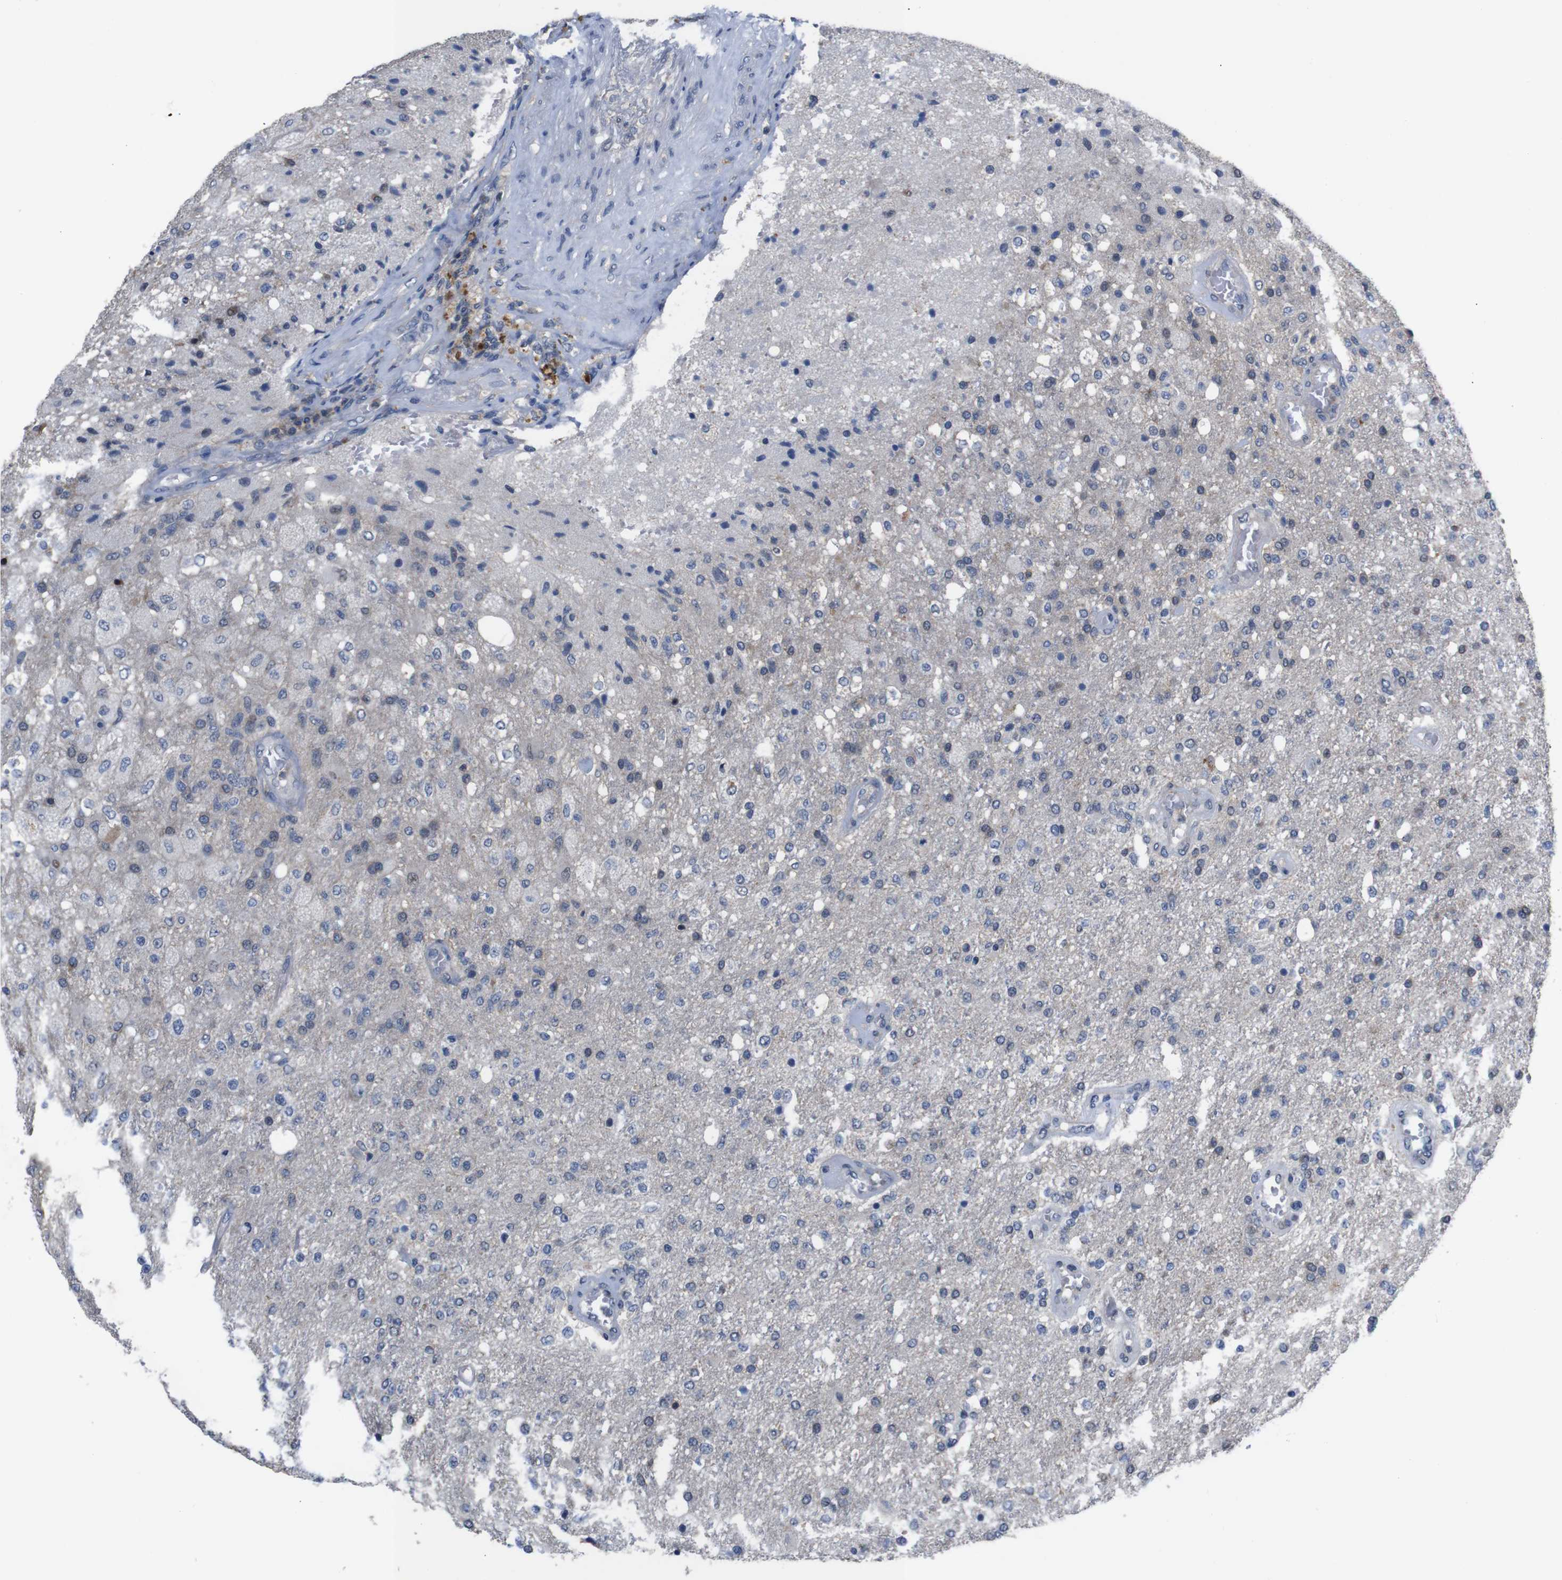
{"staining": {"intensity": "weak", "quantity": "<25%", "location": "cytoplasmic/membranous"}, "tissue": "glioma", "cell_type": "Tumor cells", "image_type": "cancer", "snomed": [{"axis": "morphology", "description": "Normal tissue, NOS"}, {"axis": "morphology", "description": "Glioma, malignant, High grade"}, {"axis": "topography", "description": "Cerebral cortex"}], "caption": "Human malignant high-grade glioma stained for a protein using IHC demonstrates no positivity in tumor cells.", "gene": "BRWD3", "patient": {"sex": "male", "age": 77}}